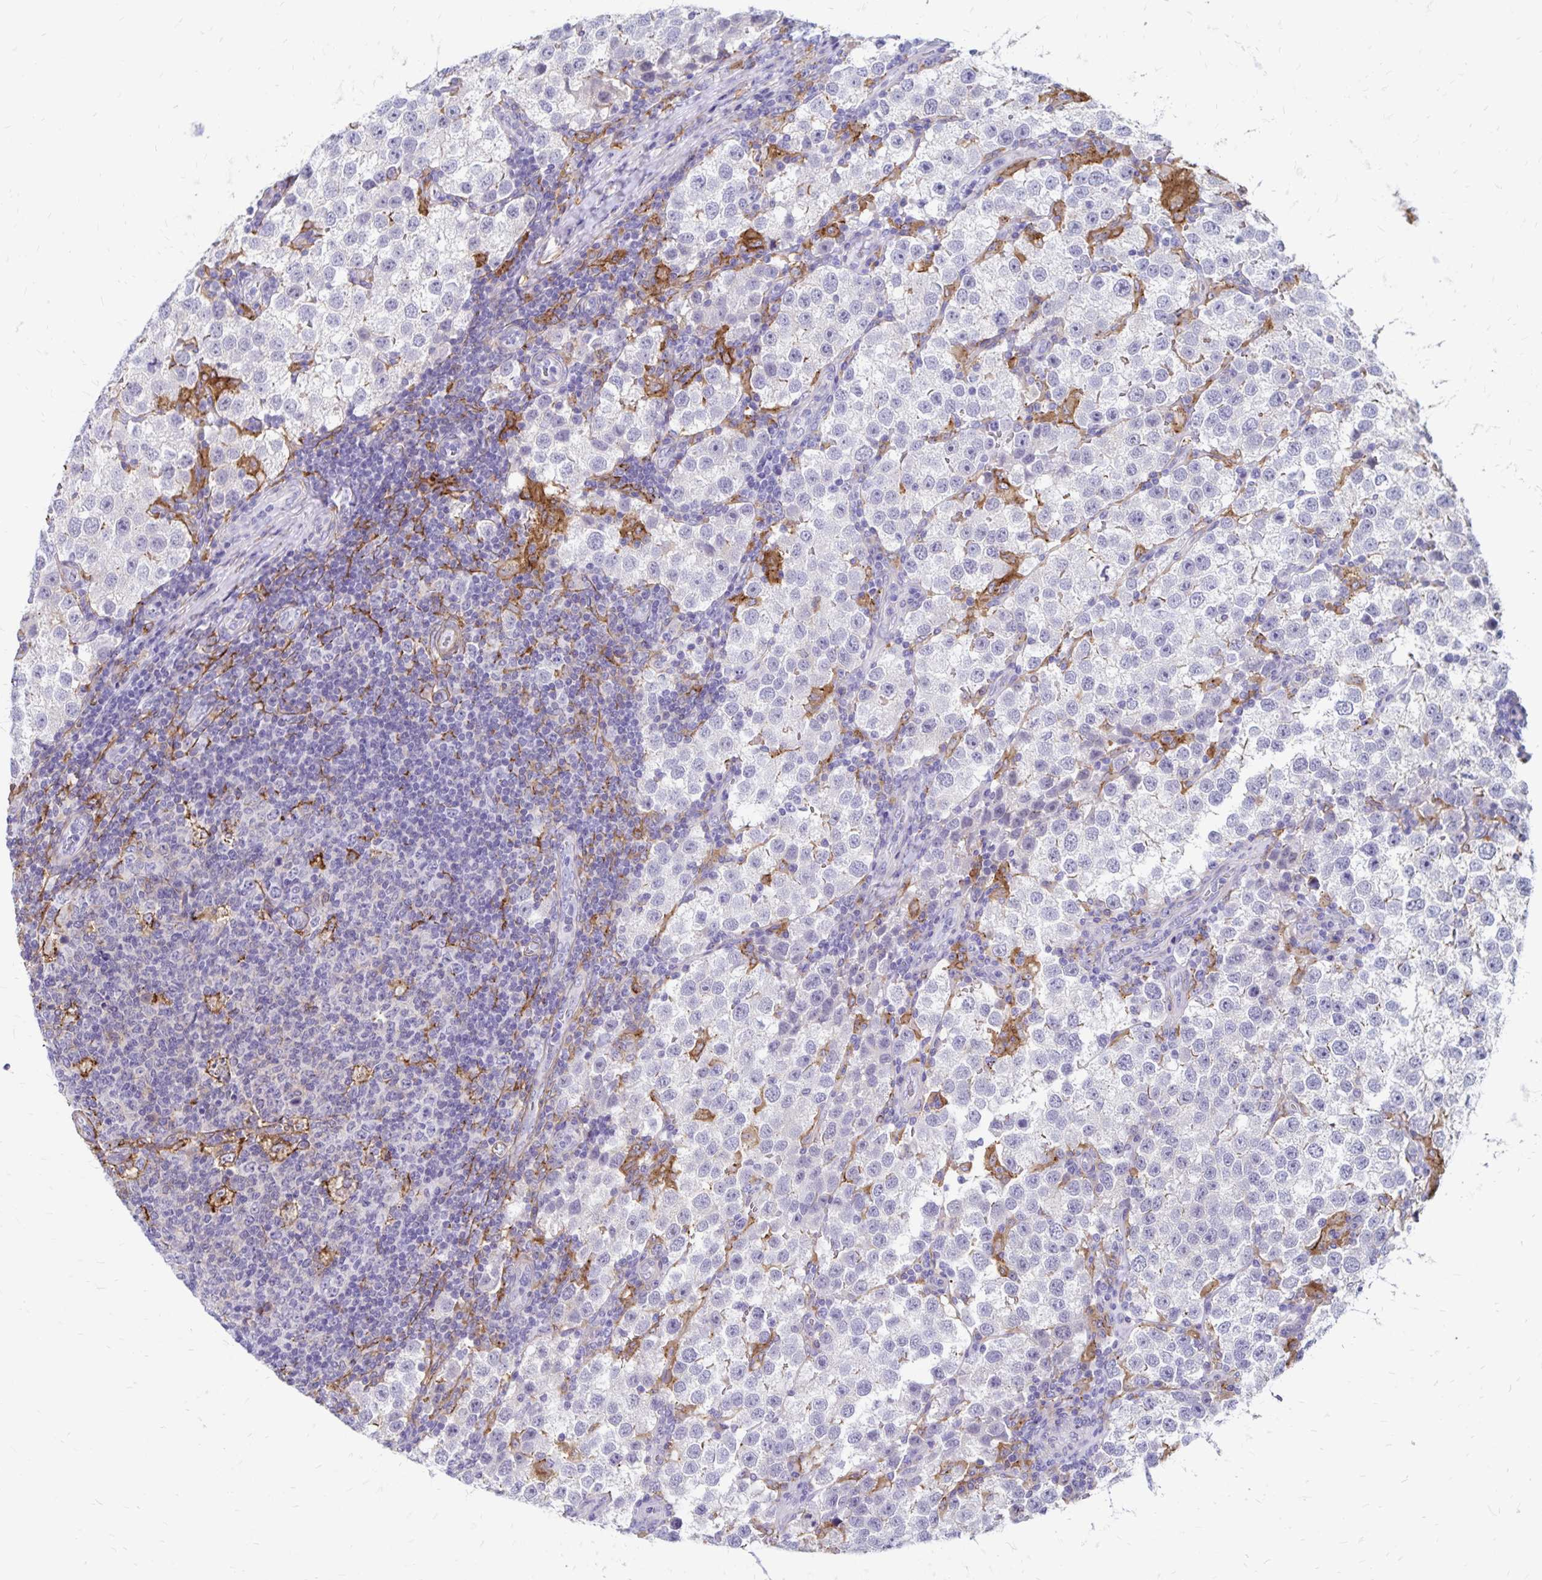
{"staining": {"intensity": "negative", "quantity": "none", "location": "none"}, "tissue": "testis cancer", "cell_type": "Tumor cells", "image_type": "cancer", "snomed": [{"axis": "morphology", "description": "Seminoma, NOS"}, {"axis": "topography", "description": "Testis"}], "caption": "This is an immunohistochemistry histopathology image of testis cancer. There is no expression in tumor cells.", "gene": "TNS3", "patient": {"sex": "male", "age": 37}}